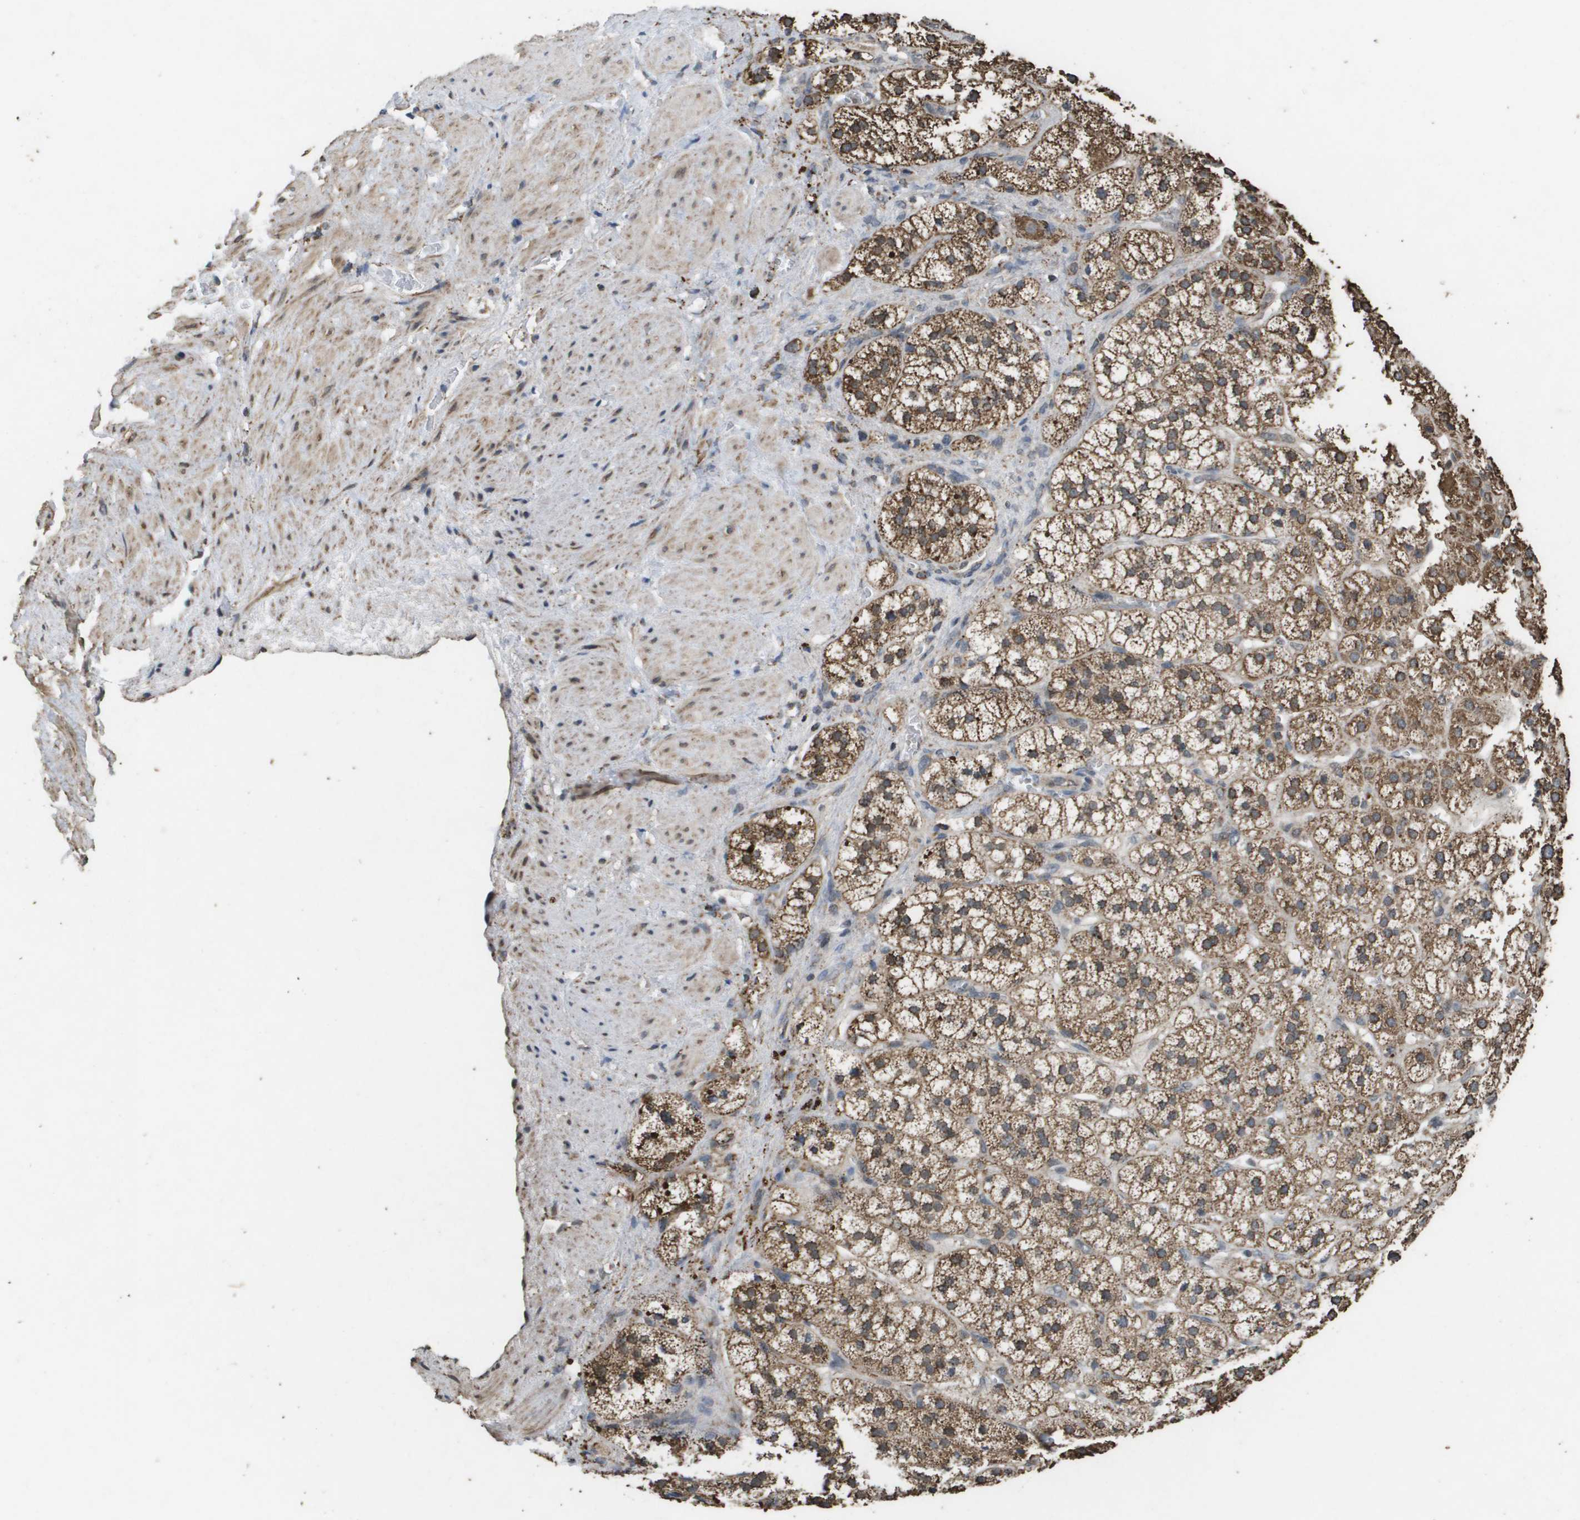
{"staining": {"intensity": "strong", "quantity": ">75%", "location": "cytoplasmic/membranous"}, "tissue": "adrenal gland", "cell_type": "Glandular cells", "image_type": "normal", "snomed": [{"axis": "morphology", "description": "Normal tissue, NOS"}, {"axis": "topography", "description": "Adrenal gland"}], "caption": "A high amount of strong cytoplasmic/membranous positivity is seen in approximately >75% of glandular cells in normal adrenal gland.", "gene": "HSPE1", "patient": {"sex": "male", "age": 56}}